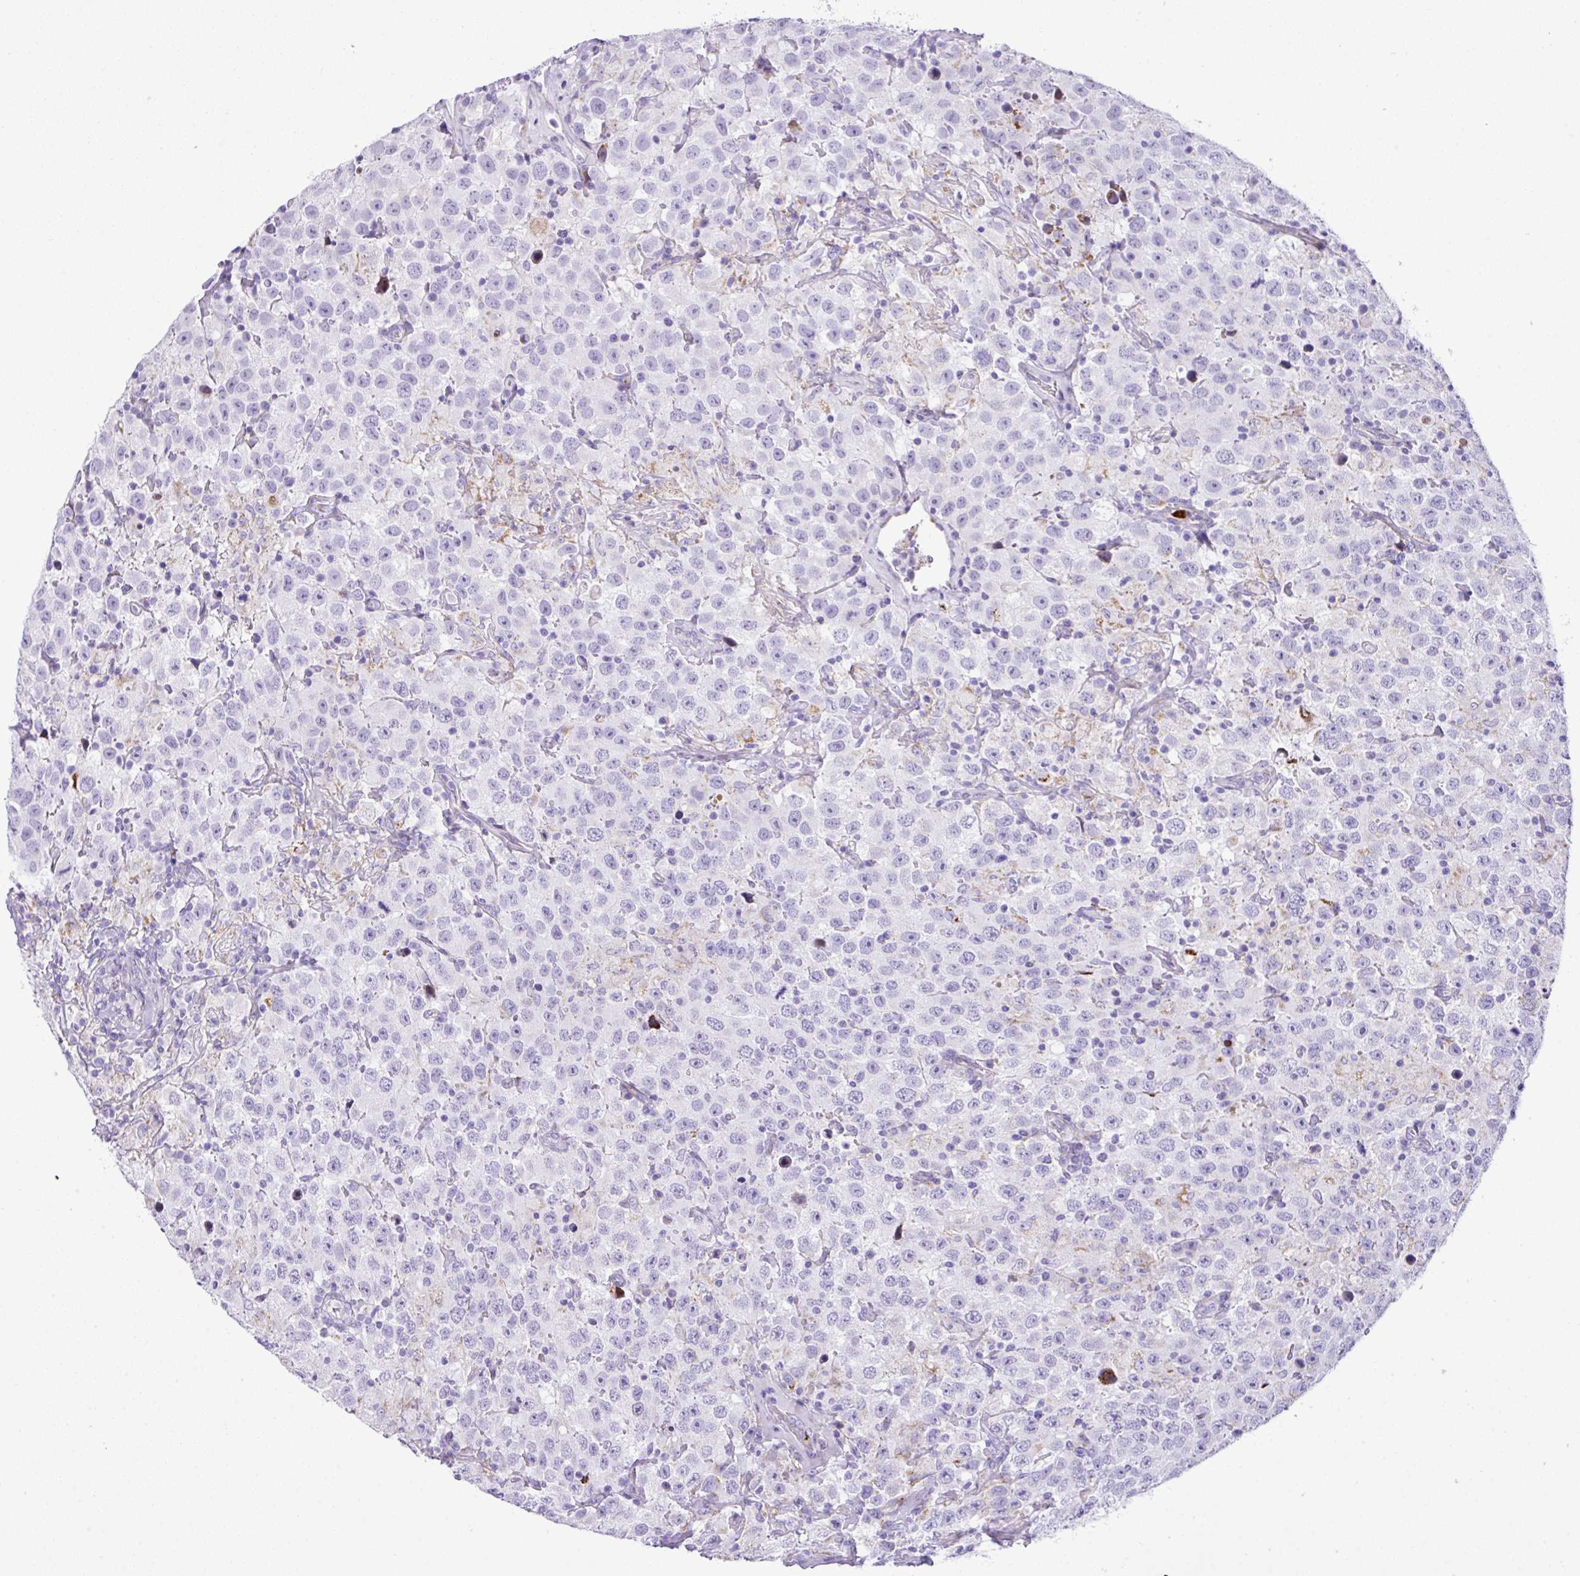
{"staining": {"intensity": "weak", "quantity": "<25%", "location": "cytoplasmic/membranous"}, "tissue": "testis cancer", "cell_type": "Tumor cells", "image_type": "cancer", "snomed": [{"axis": "morphology", "description": "Seminoma, NOS"}, {"axis": "topography", "description": "Testis"}], "caption": "This image is of seminoma (testis) stained with IHC to label a protein in brown with the nuclei are counter-stained blue. There is no positivity in tumor cells. The staining is performed using DAB (3,3'-diaminobenzidine) brown chromogen with nuclei counter-stained in using hematoxylin.", "gene": "RCAN2", "patient": {"sex": "male", "age": 41}}